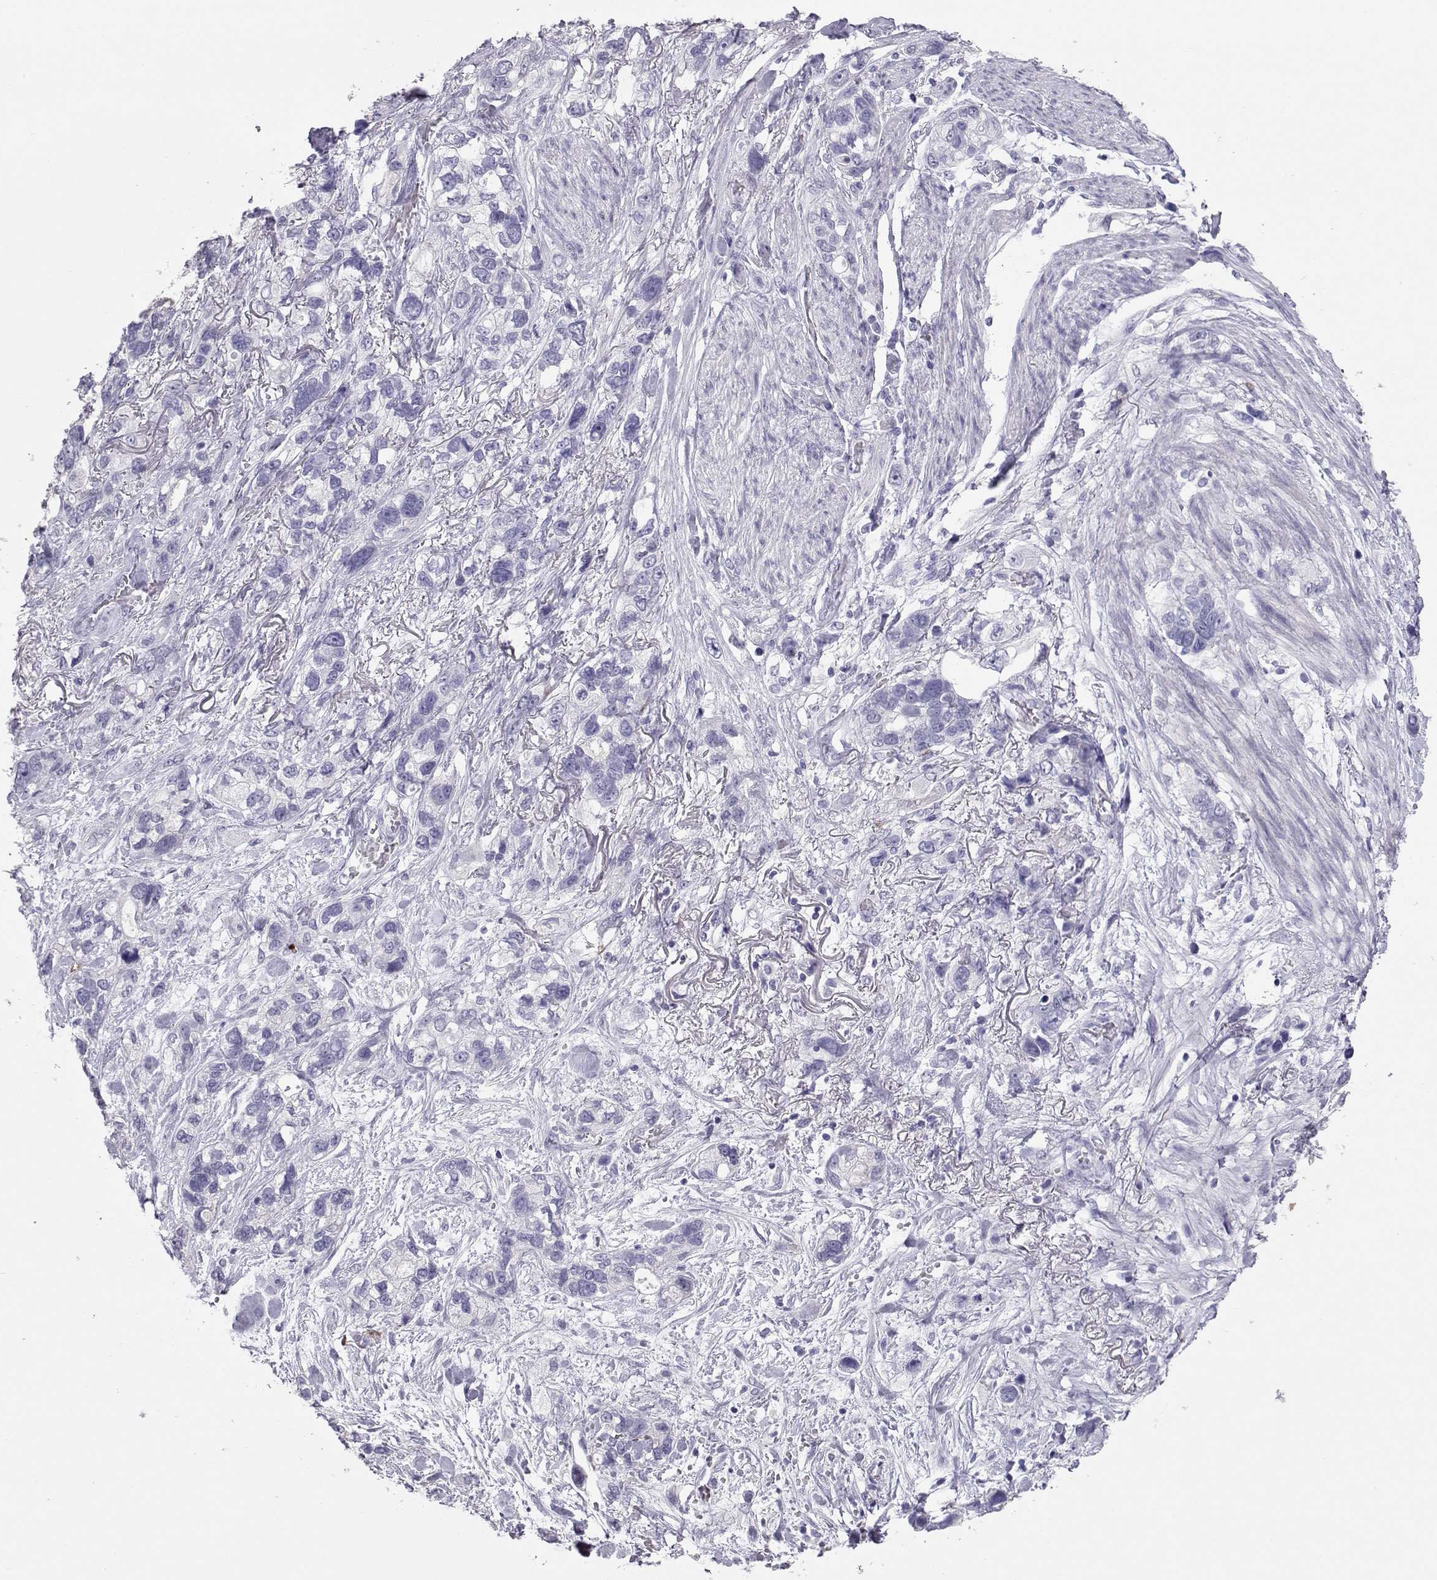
{"staining": {"intensity": "negative", "quantity": "none", "location": "none"}, "tissue": "stomach cancer", "cell_type": "Tumor cells", "image_type": "cancer", "snomed": [{"axis": "morphology", "description": "Adenocarcinoma, NOS"}, {"axis": "topography", "description": "Stomach, upper"}], "caption": "Tumor cells are negative for brown protein staining in stomach cancer (adenocarcinoma).", "gene": "PMCH", "patient": {"sex": "female", "age": 81}}